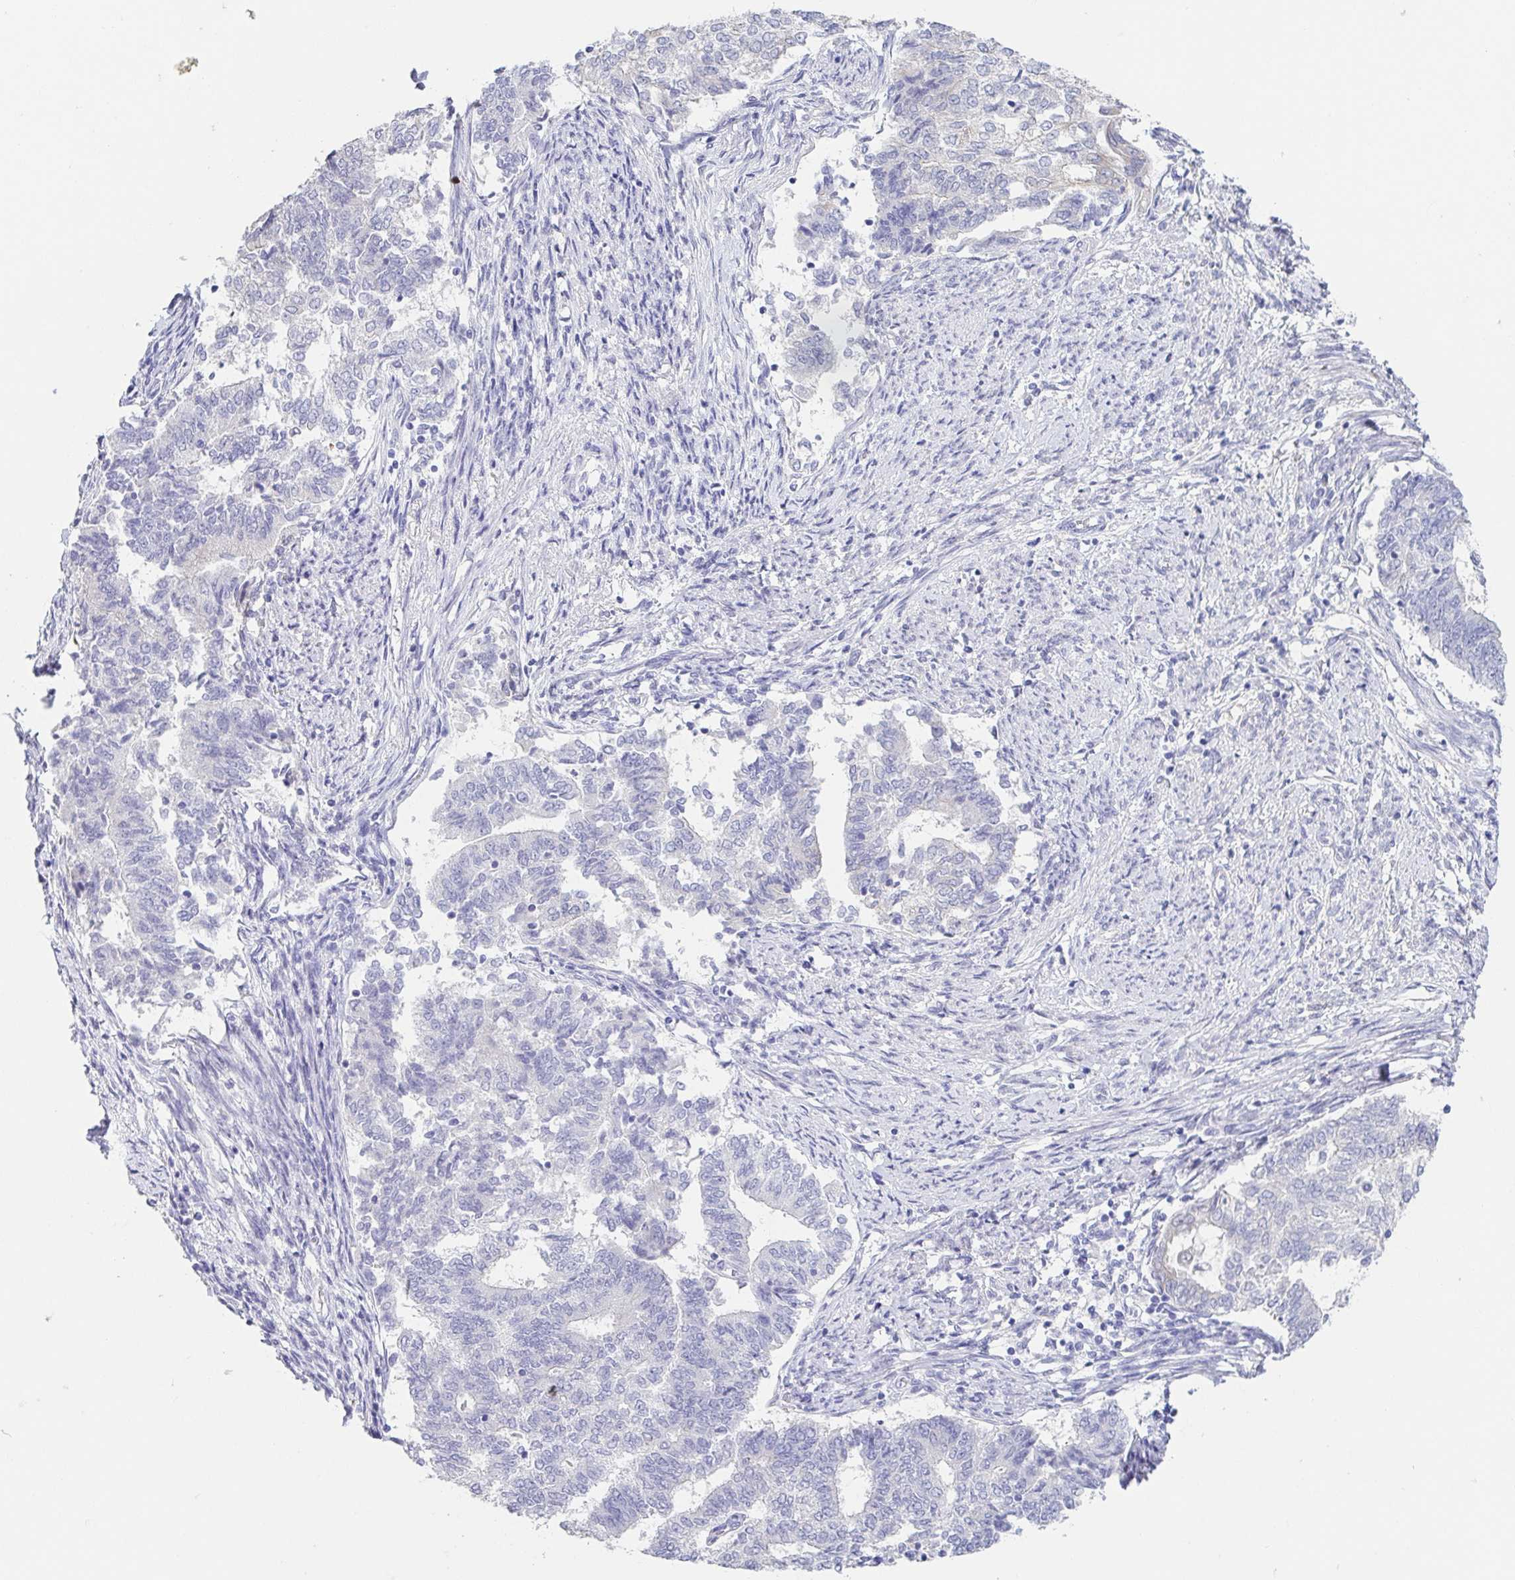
{"staining": {"intensity": "negative", "quantity": "none", "location": "none"}, "tissue": "endometrial cancer", "cell_type": "Tumor cells", "image_type": "cancer", "snomed": [{"axis": "morphology", "description": "Adenocarcinoma, NOS"}, {"axis": "topography", "description": "Endometrium"}], "caption": "High magnification brightfield microscopy of endometrial adenocarcinoma stained with DAB (3,3'-diaminobenzidine) (brown) and counterstained with hematoxylin (blue): tumor cells show no significant positivity.", "gene": "FABP3", "patient": {"sex": "female", "age": 65}}